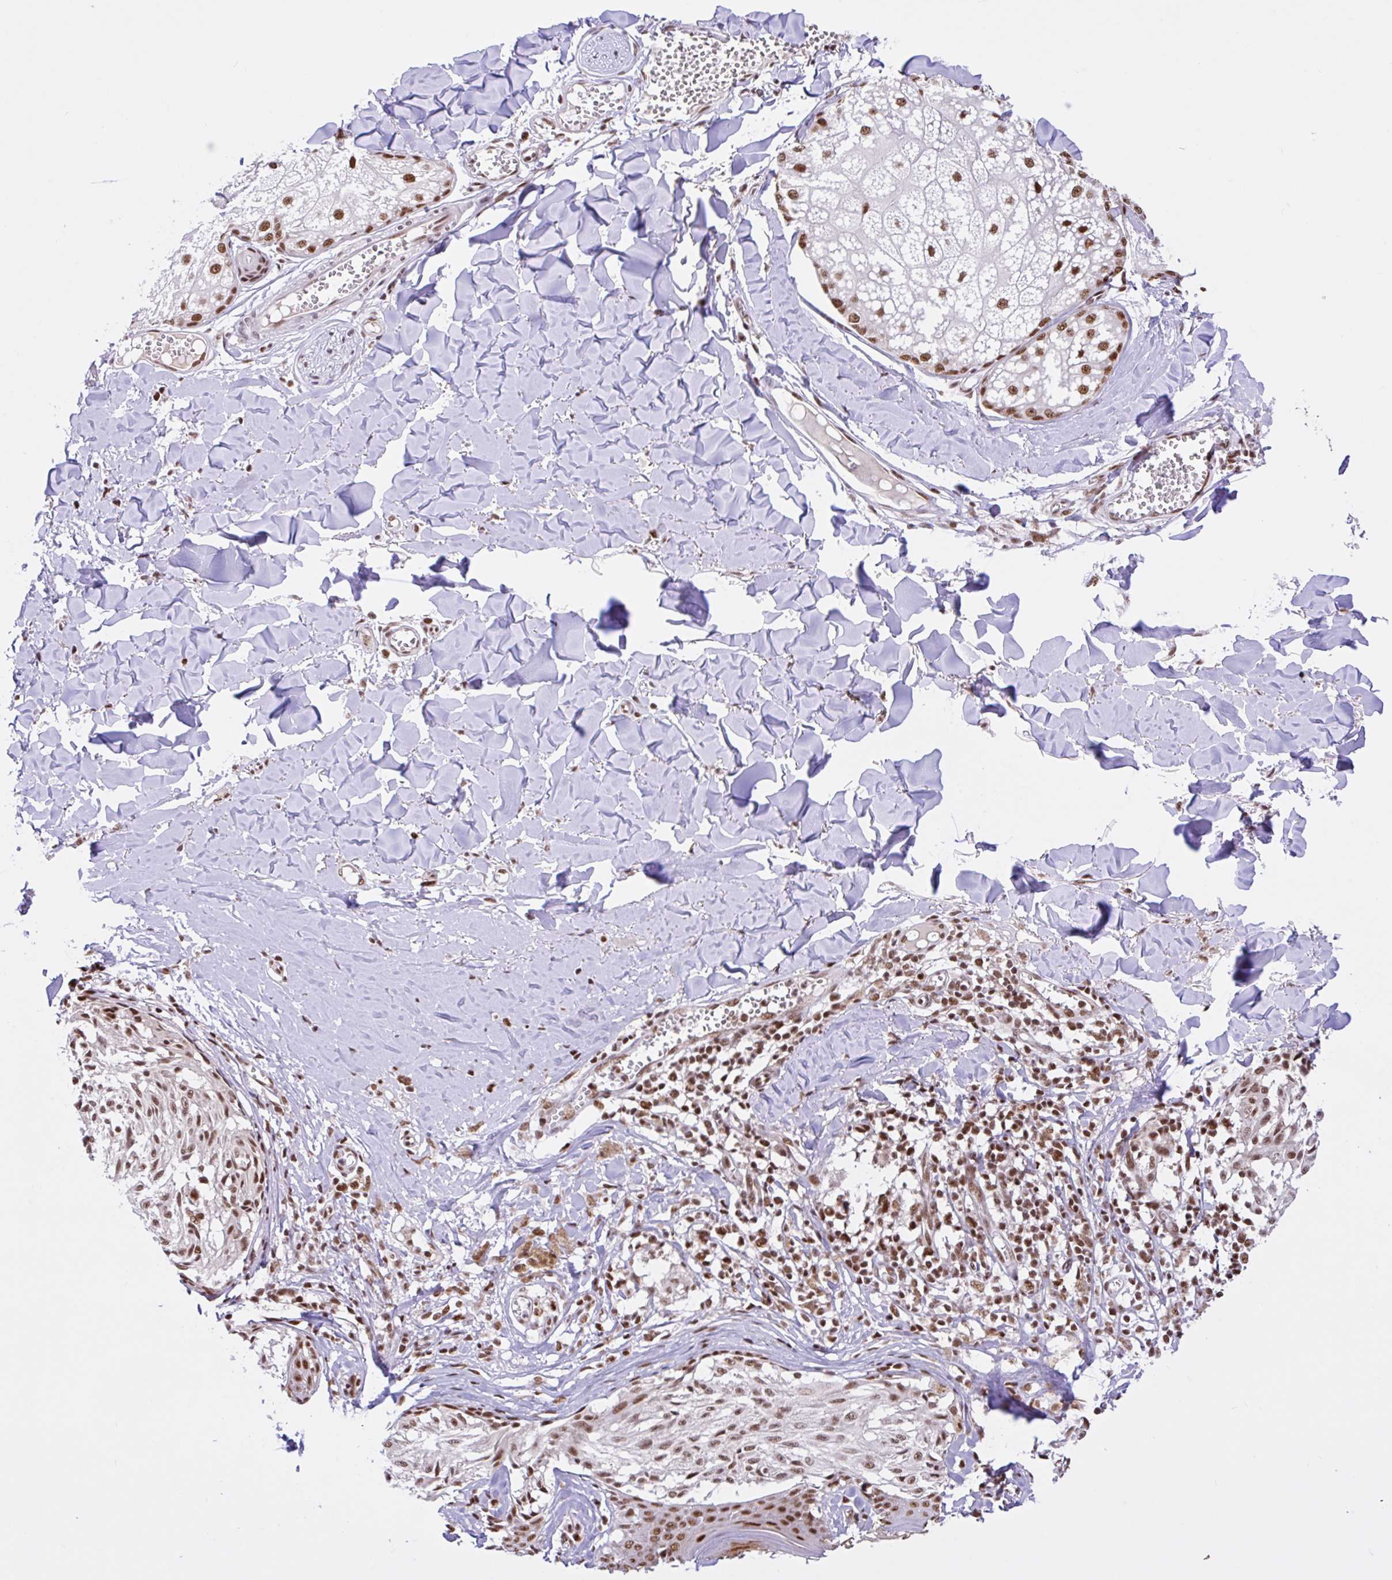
{"staining": {"intensity": "moderate", "quantity": ">75%", "location": "nuclear"}, "tissue": "melanoma", "cell_type": "Tumor cells", "image_type": "cancer", "snomed": [{"axis": "morphology", "description": "Malignant melanoma, NOS"}, {"axis": "topography", "description": "Skin"}], "caption": "Tumor cells demonstrate moderate nuclear staining in approximately >75% of cells in melanoma. (Brightfield microscopy of DAB IHC at high magnification).", "gene": "CCDC12", "patient": {"sex": "female", "age": 43}}